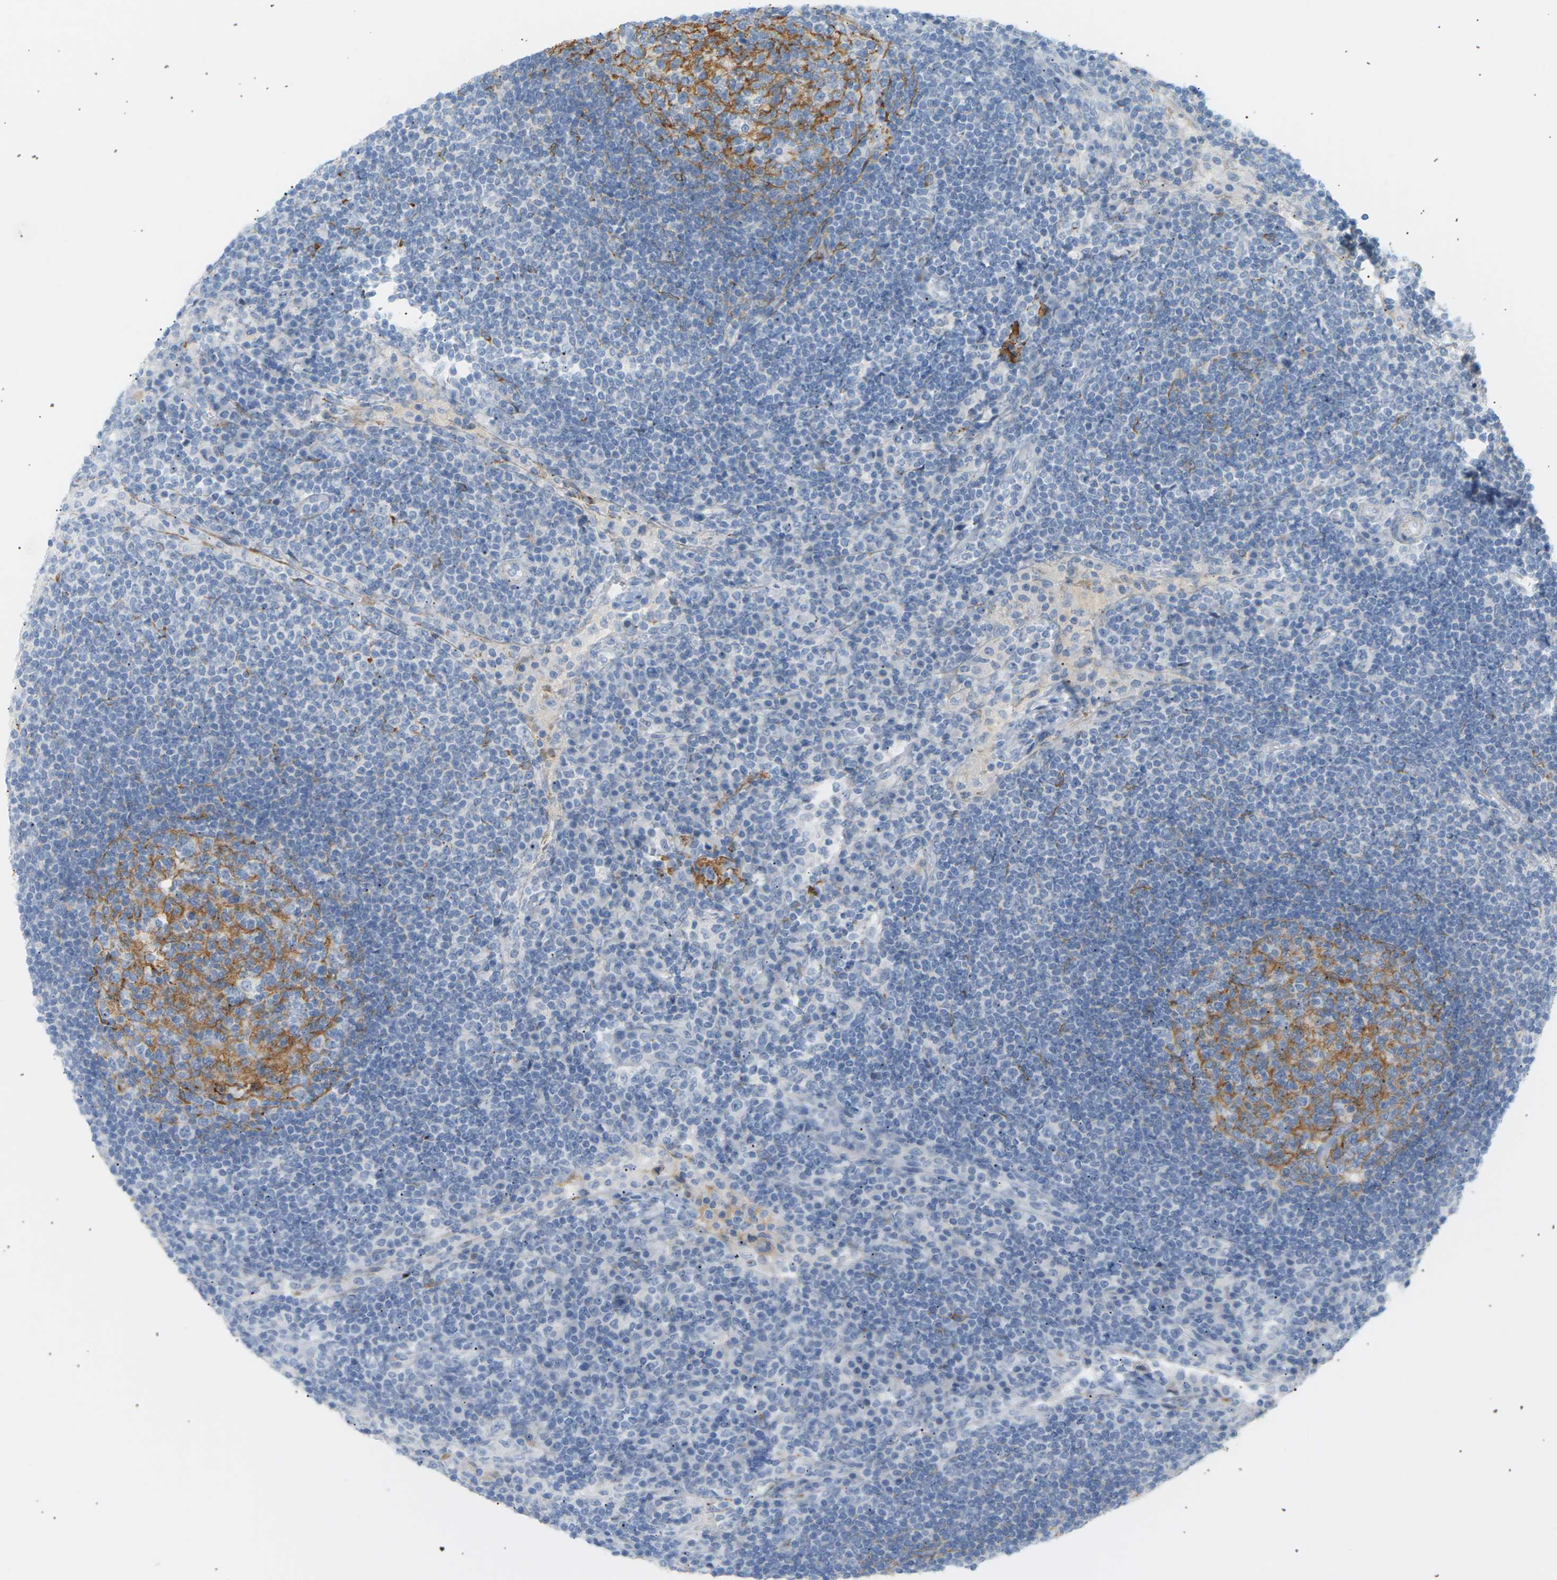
{"staining": {"intensity": "negative", "quantity": "none", "location": "none"}, "tissue": "lymph node", "cell_type": "Germinal center cells", "image_type": "normal", "snomed": [{"axis": "morphology", "description": "Normal tissue, NOS"}, {"axis": "topography", "description": "Lymph node"}], "caption": "The photomicrograph reveals no significant expression in germinal center cells of lymph node.", "gene": "CLU", "patient": {"sex": "female", "age": 53}}